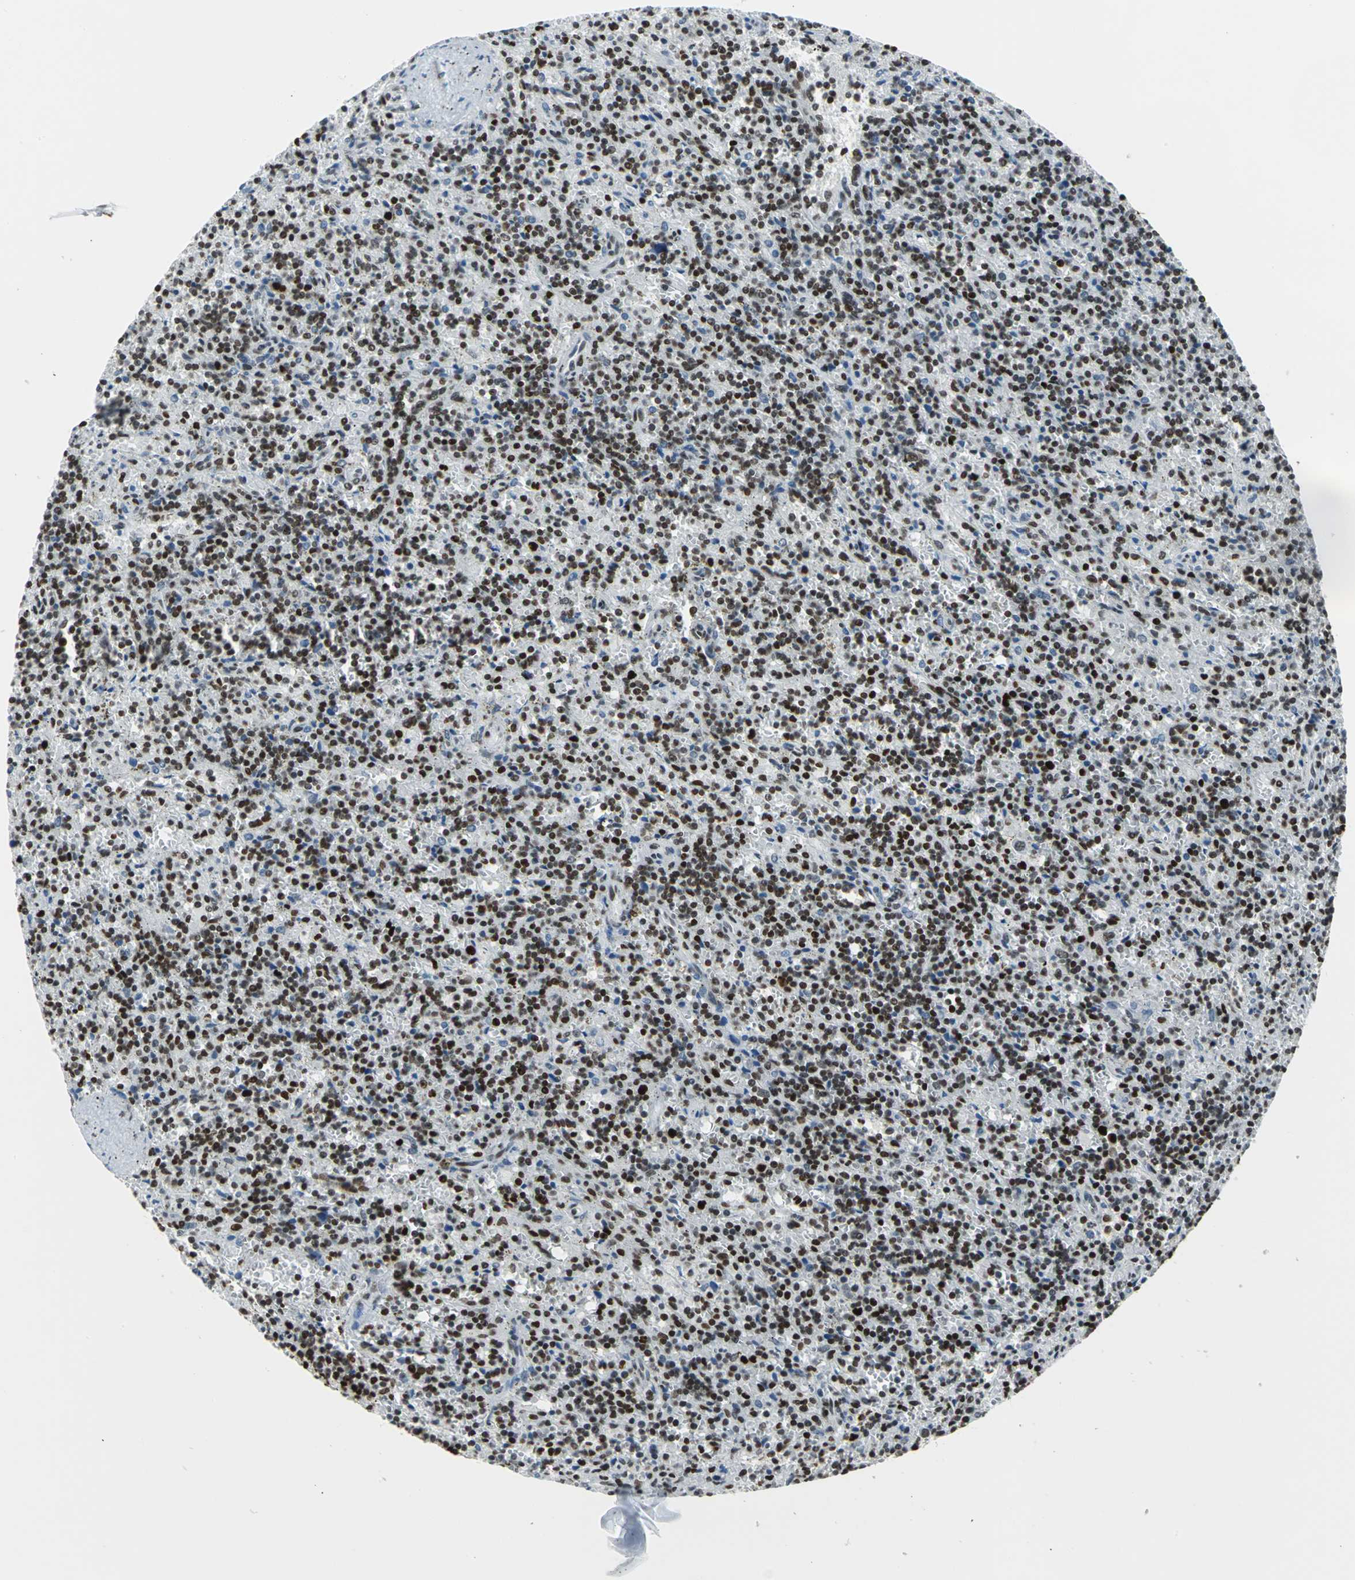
{"staining": {"intensity": "strong", "quantity": ">75%", "location": "nuclear"}, "tissue": "lymphoma", "cell_type": "Tumor cells", "image_type": "cancer", "snomed": [{"axis": "morphology", "description": "Malignant lymphoma, non-Hodgkin's type, Low grade"}, {"axis": "topography", "description": "Spleen"}], "caption": "Lymphoma stained for a protein demonstrates strong nuclear positivity in tumor cells.", "gene": "HNRNPD", "patient": {"sex": "male", "age": 73}}